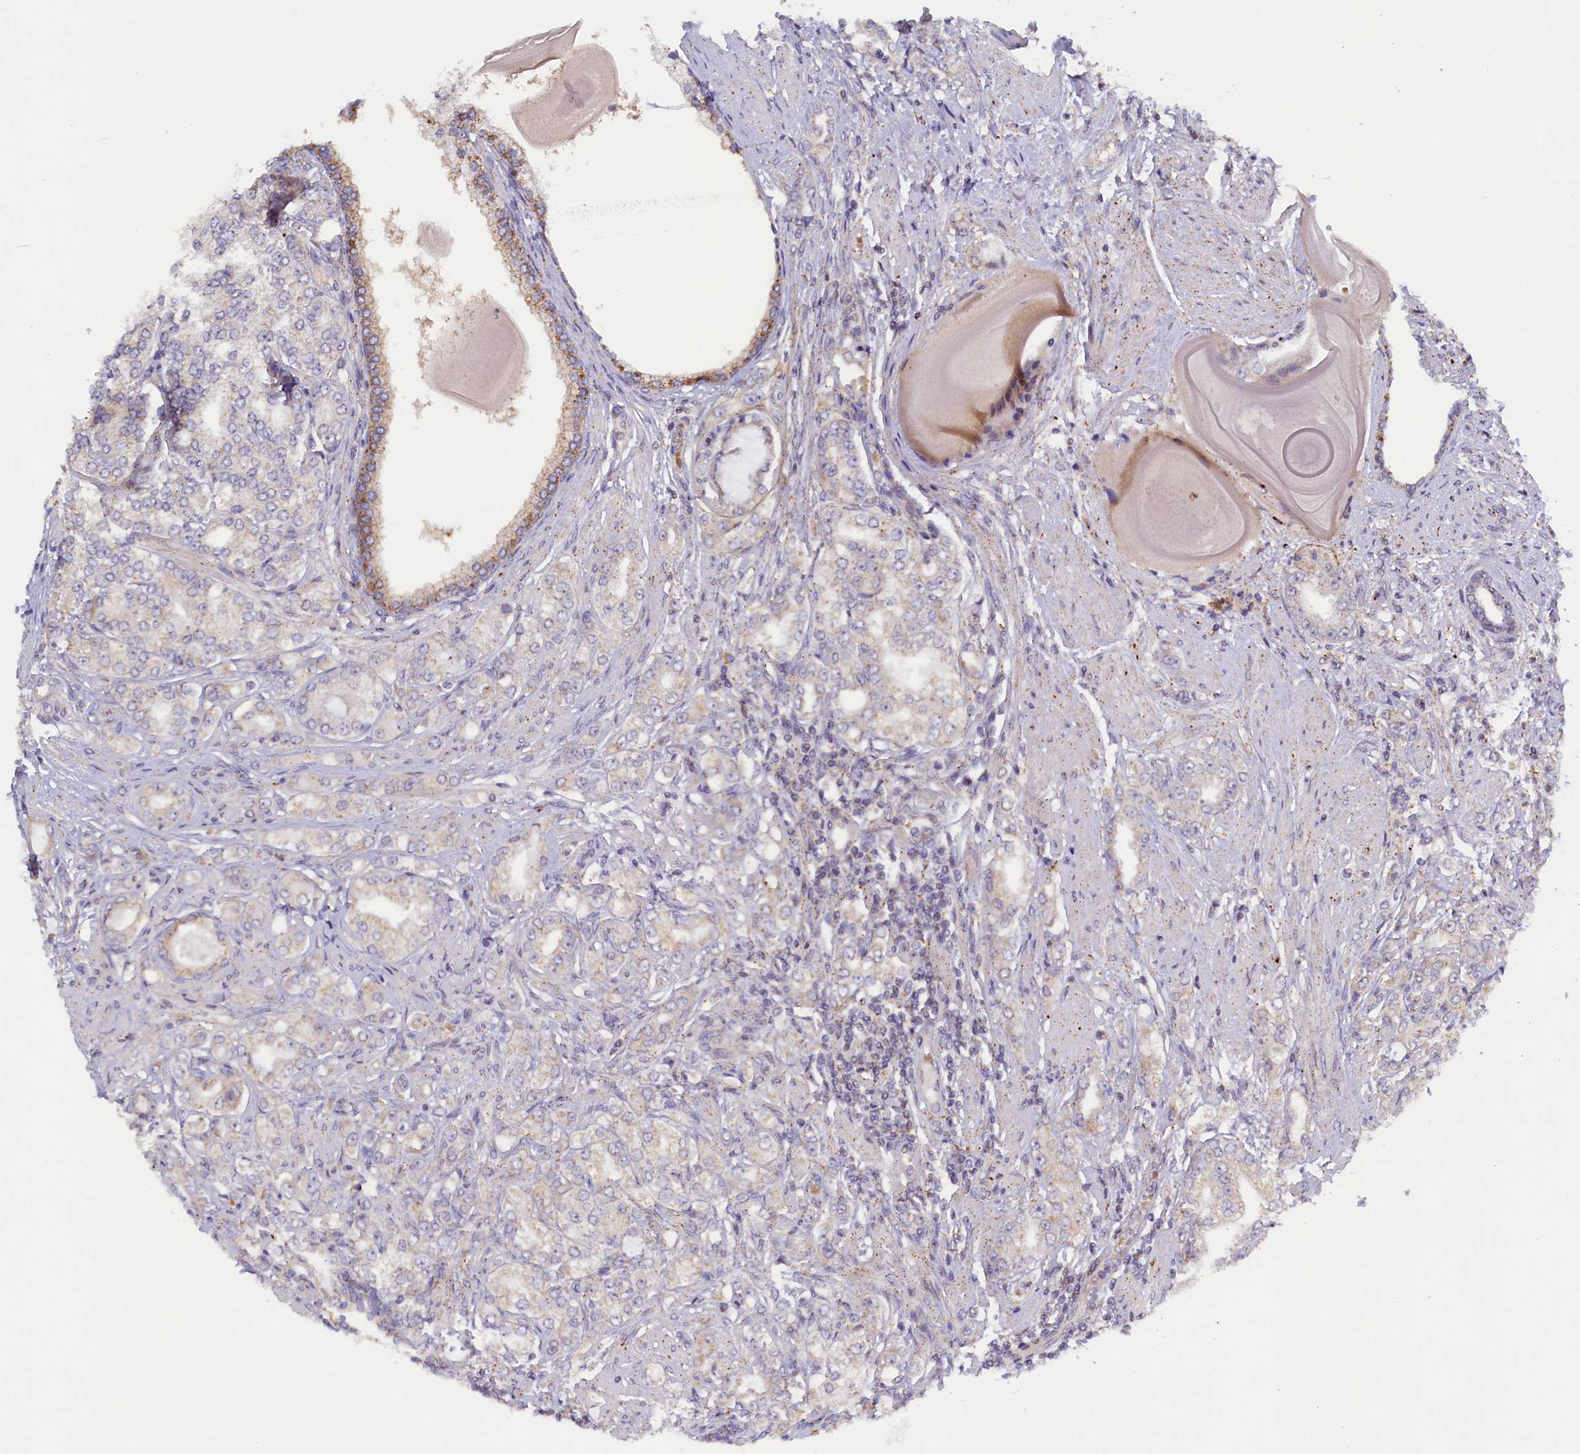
{"staining": {"intensity": "weak", "quantity": "<25%", "location": "cytoplasmic/membranous"}, "tissue": "prostate cancer", "cell_type": "Tumor cells", "image_type": "cancer", "snomed": [{"axis": "morphology", "description": "Adenocarcinoma, High grade"}, {"axis": "topography", "description": "Prostate"}], "caption": "Immunohistochemical staining of prostate cancer (high-grade adenocarcinoma) reveals no significant expression in tumor cells. The staining is performed using DAB (3,3'-diaminobenzidine) brown chromogen with nuclei counter-stained in using hematoxylin.", "gene": "HYKK", "patient": {"sex": "male", "age": 64}}